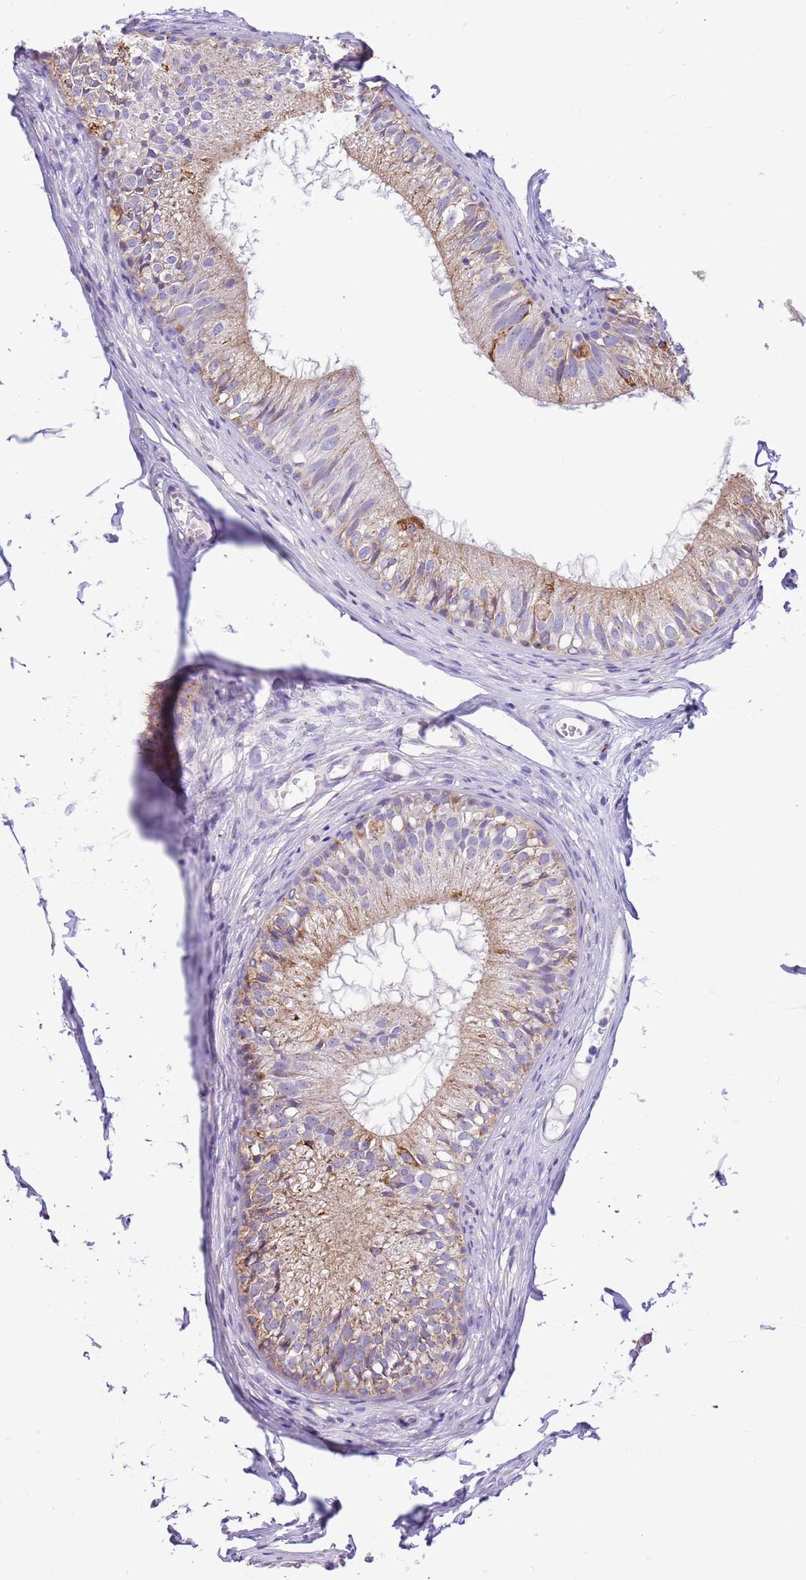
{"staining": {"intensity": "strong", "quantity": "<25%", "location": "cytoplasmic/membranous"}, "tissue": "epididymis", "cell_type": "Glandular cells", "image_type": "normal", "snomed": [{"axis": "morphology", "description": "Normal tissue, NOS"}, {"axis": "morphology", "description": "Seminoma in situ"}, {"axis": "topography", "description": "Testis"}, {"axis": "topography", "description": "Epididymis"}], "caption": "This is an image of IHC staining of normal epididymis, which shows strong expression in the cytoplasmic/membranous of glandular cells.", "gene": "COX17", "patient": {"sex": "male", "age": 28}}